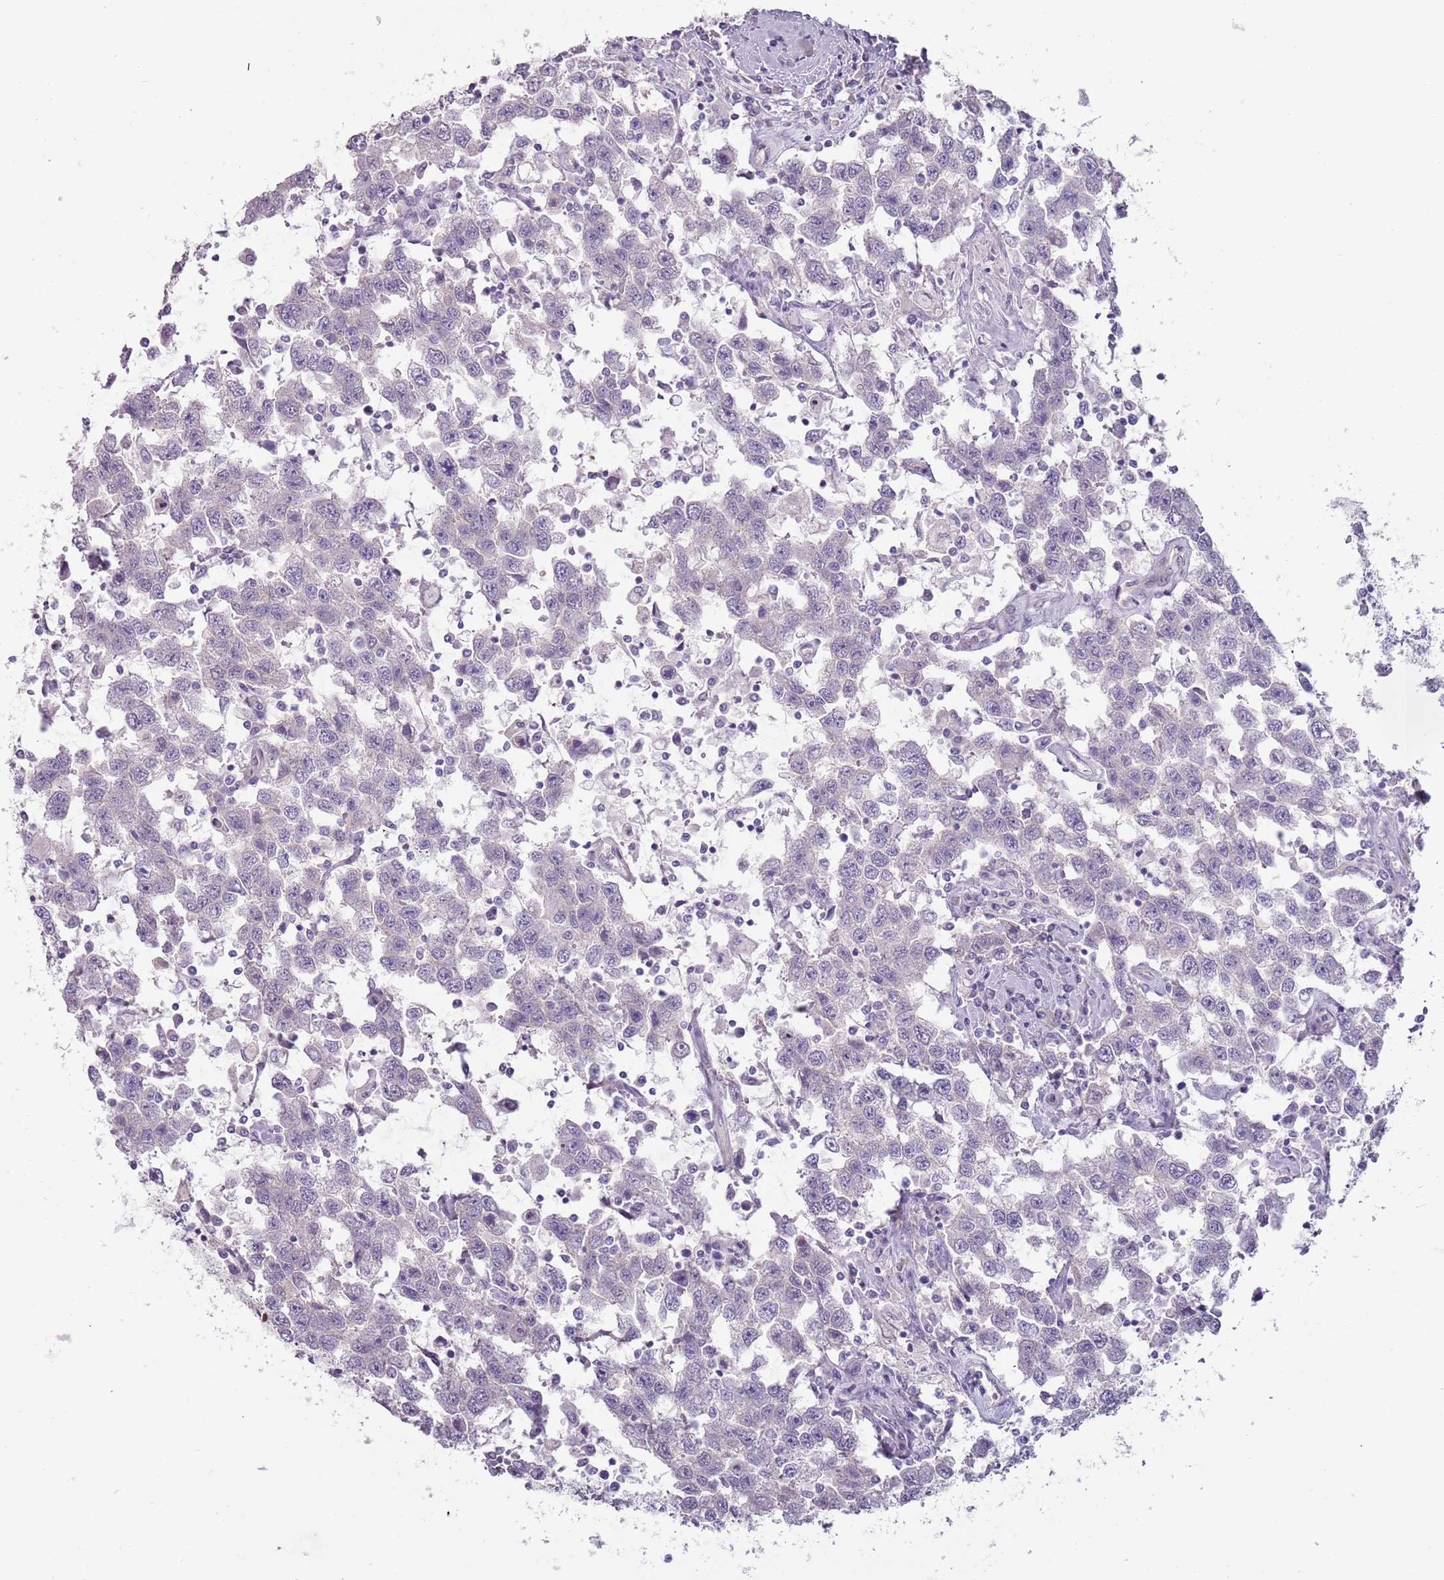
{"staining": {"intensity": "negative", "quantity": "none", "location": "none"}, "tissue": "testis cancer", "cell_type": "Tumor cells", "image_type": "cancer", "snomed": [{"axis": "morphology", "description": "Seminoma, NOS"}, {"axis": "topography", "description": "Testis"}], "caption": "Human testis cancer stained for a protein using immunohistochemistry (IHC) shows no expression in tumor cells.", "gene": "RFX2", "patient": {"sex": "male", "age": 41}}